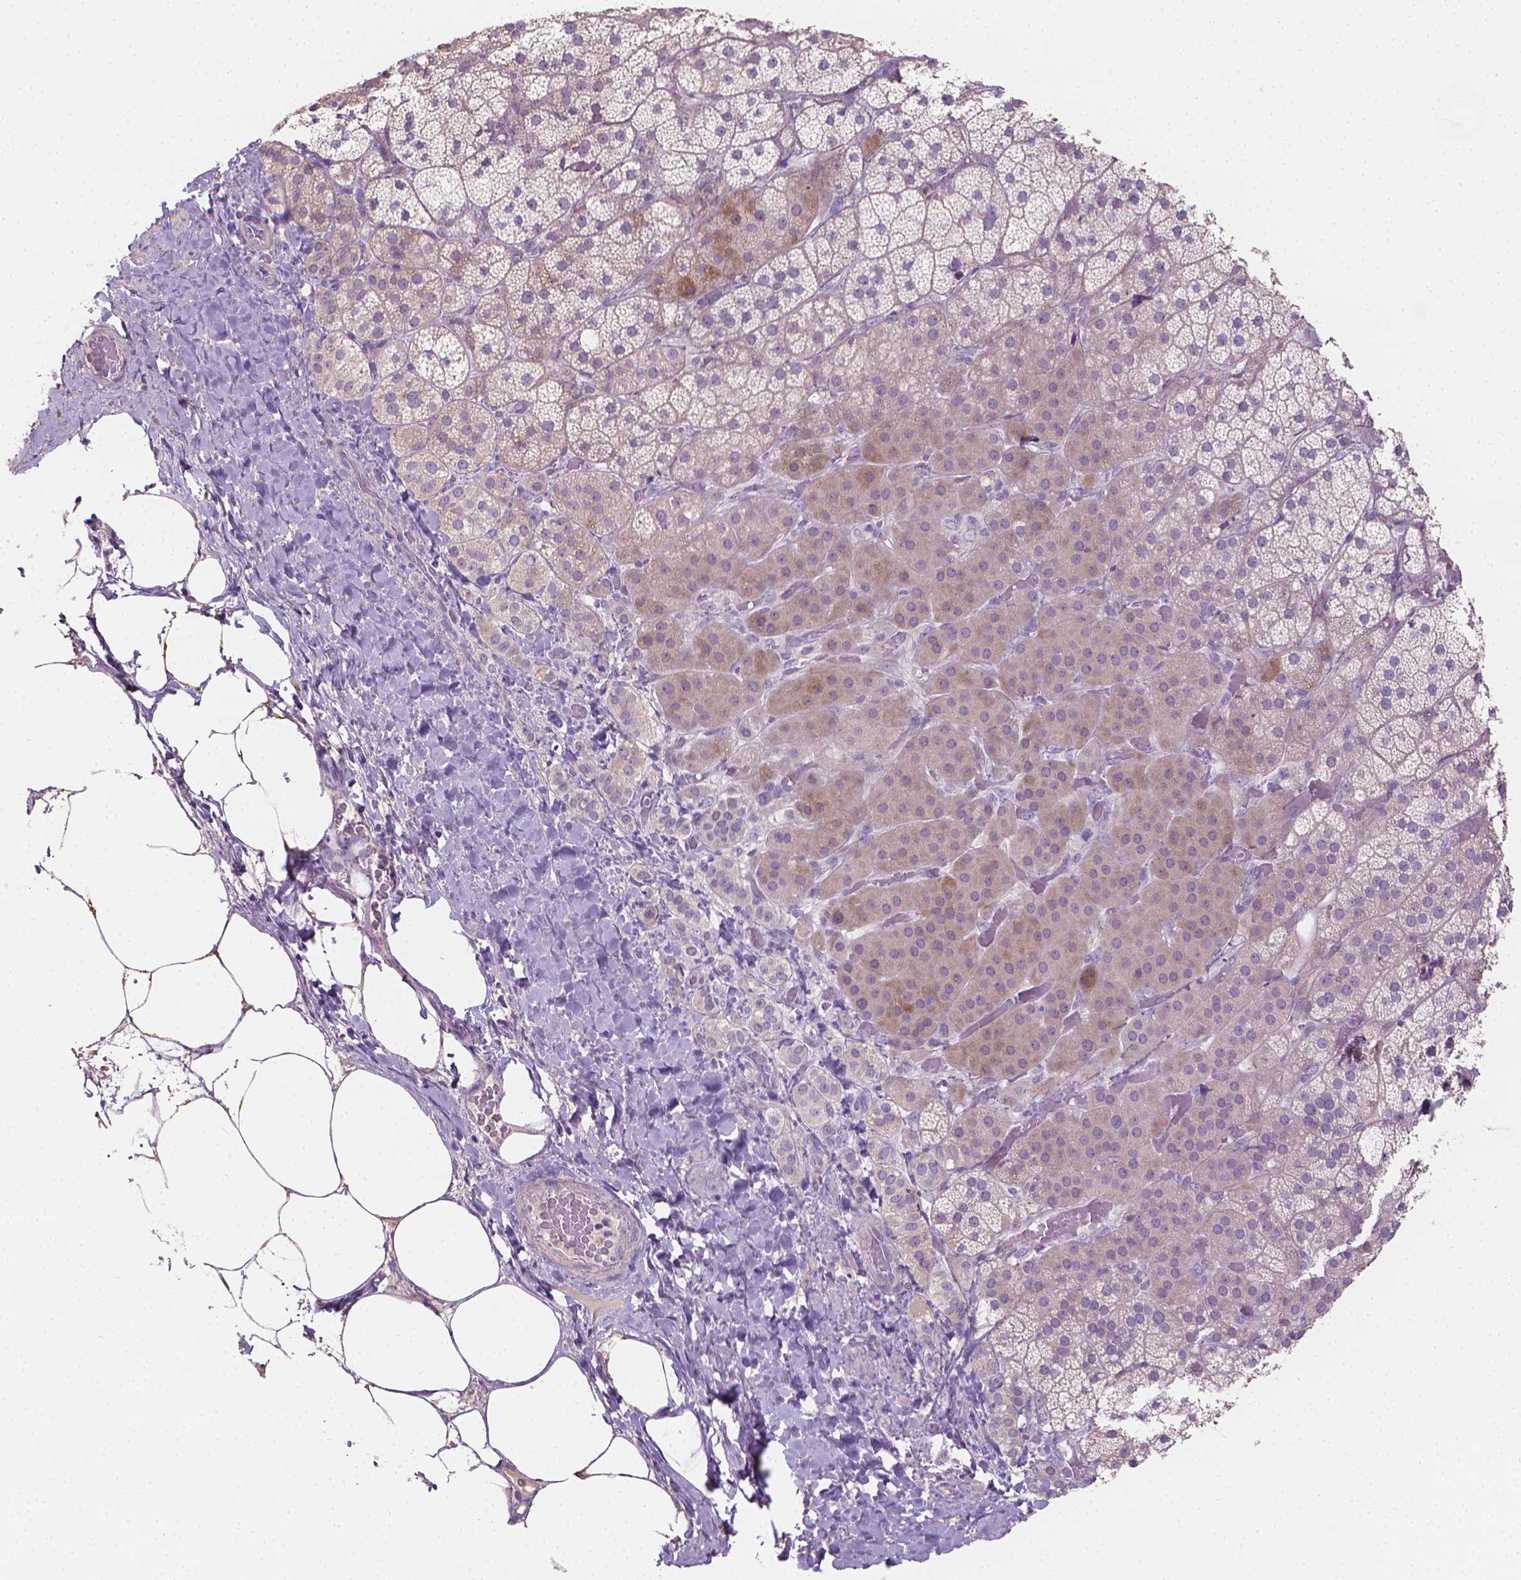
{"staining": {"intensity": "weak", "quantity": "25%-75%", "location": "cytoplasmic/membranous"}, "tissue": "adrenal gland", "cell_type": "Glandular cells", "image_type": "normal", "snomed": [{"axis": "morphology", "description": "Normal tissue, NOS"}, {"axis": "topography", "description": "Adrenal gland"}], "caption": "Adrenal gland stained for a protein (brown) reveals weak cytoplasmic/membranous positive expression in approximately 25%-75% of glandular cells.", "gene": "CABCOCO1", "patient": {"sex": "male", "age": 57}}